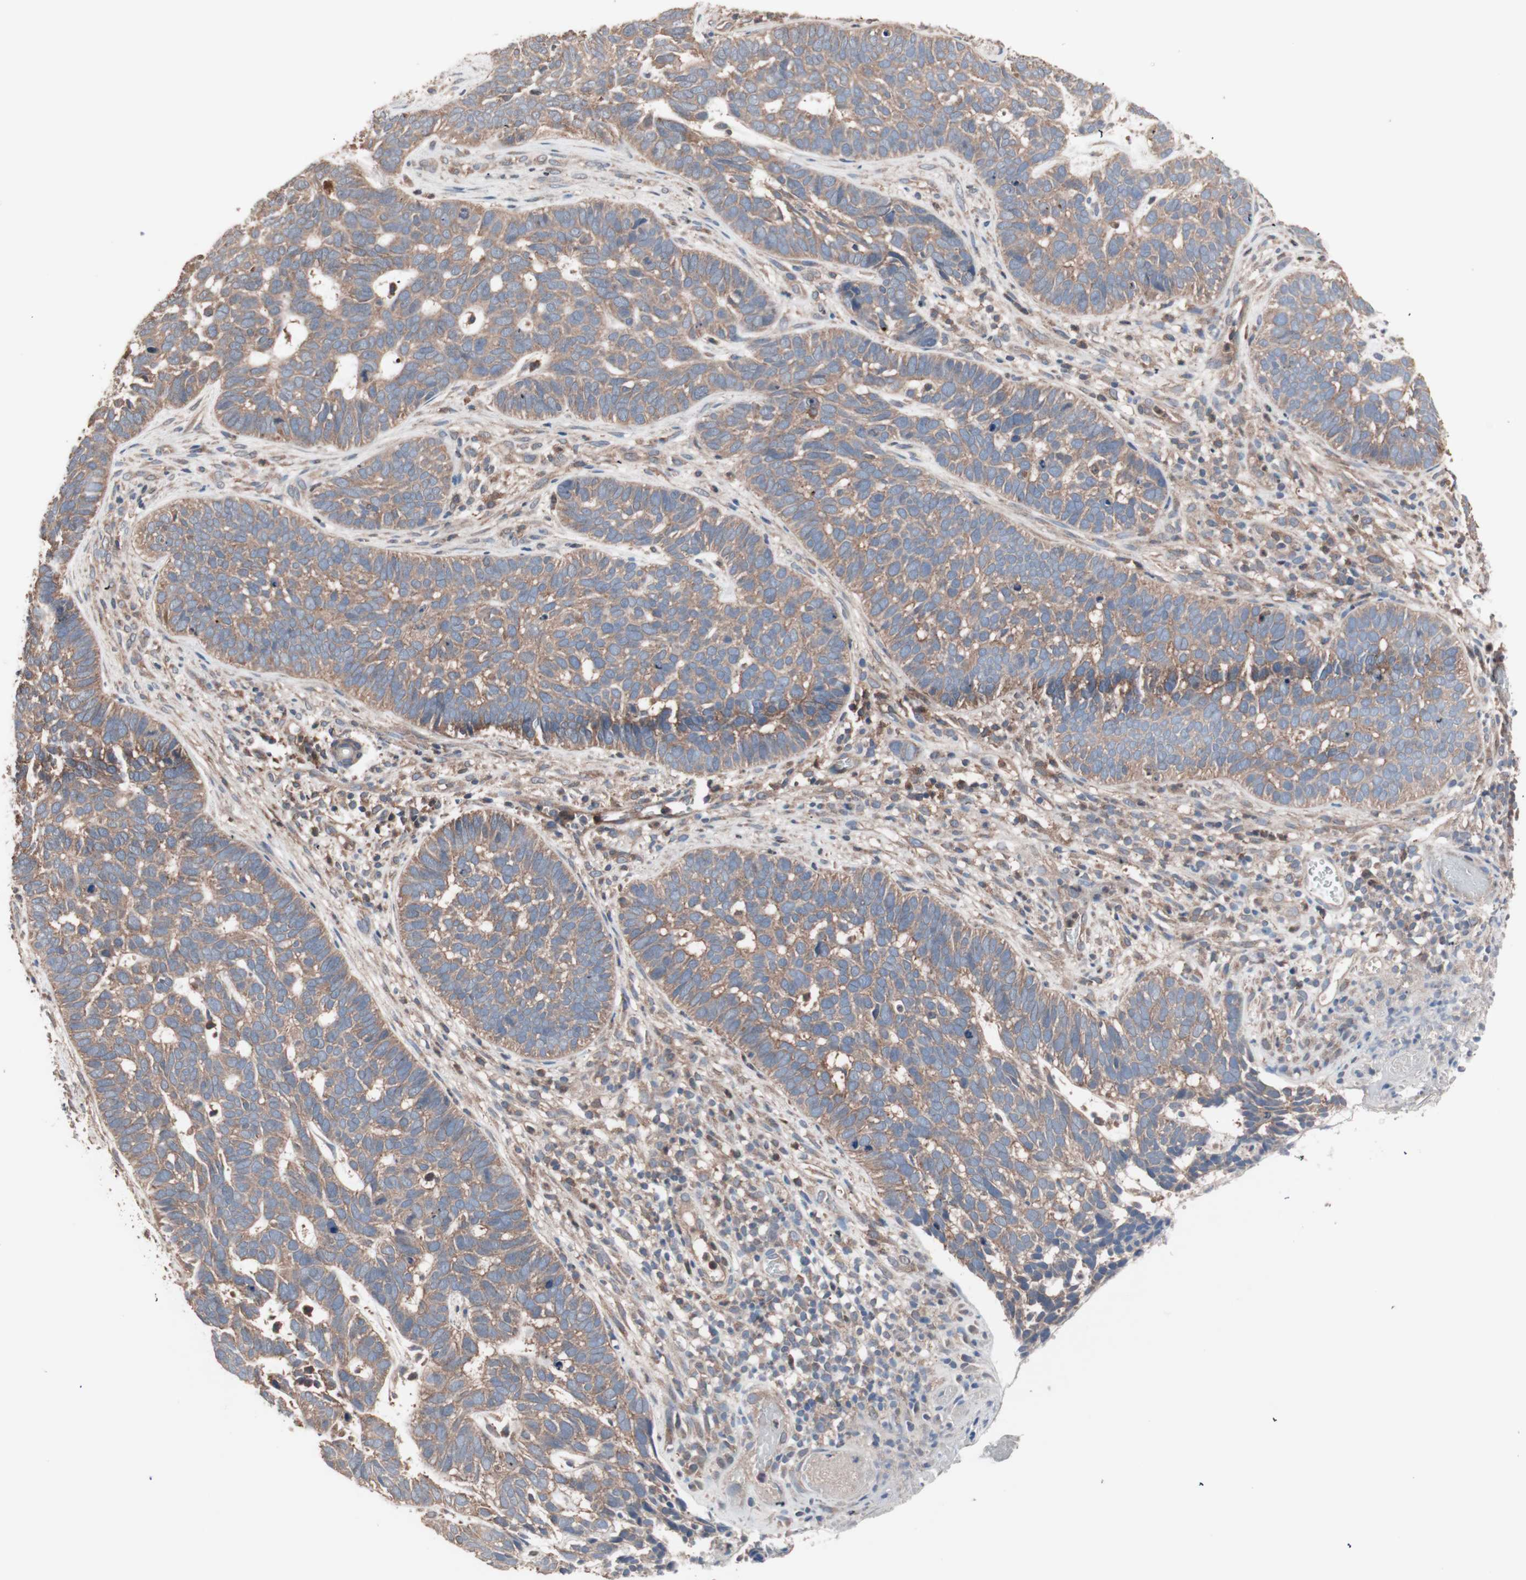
{"staining": {"intensity": "moderate", "quantity": ">75%", "location": "cytoplasmic/membranous"}, "tissue": "skin cancer", "cell_type": "Tumor cells", "image_type": "cancer", "snomed": [{"axis": "morphology", "description": "Basal cell carcinoma"}, {"axis": "topography", "description": "Skin"}], "caption": "Immunohistochemistry (IHC) (DAB (3,3'-diaminobenzidine)) staining of human basal cell carcinoma (skin) shows moderate cytoplasmic/membranous protein positivity in about >75% of tumor cells.", "gene": "ATG7", "patient": {"sex": "male", "age": 87}}